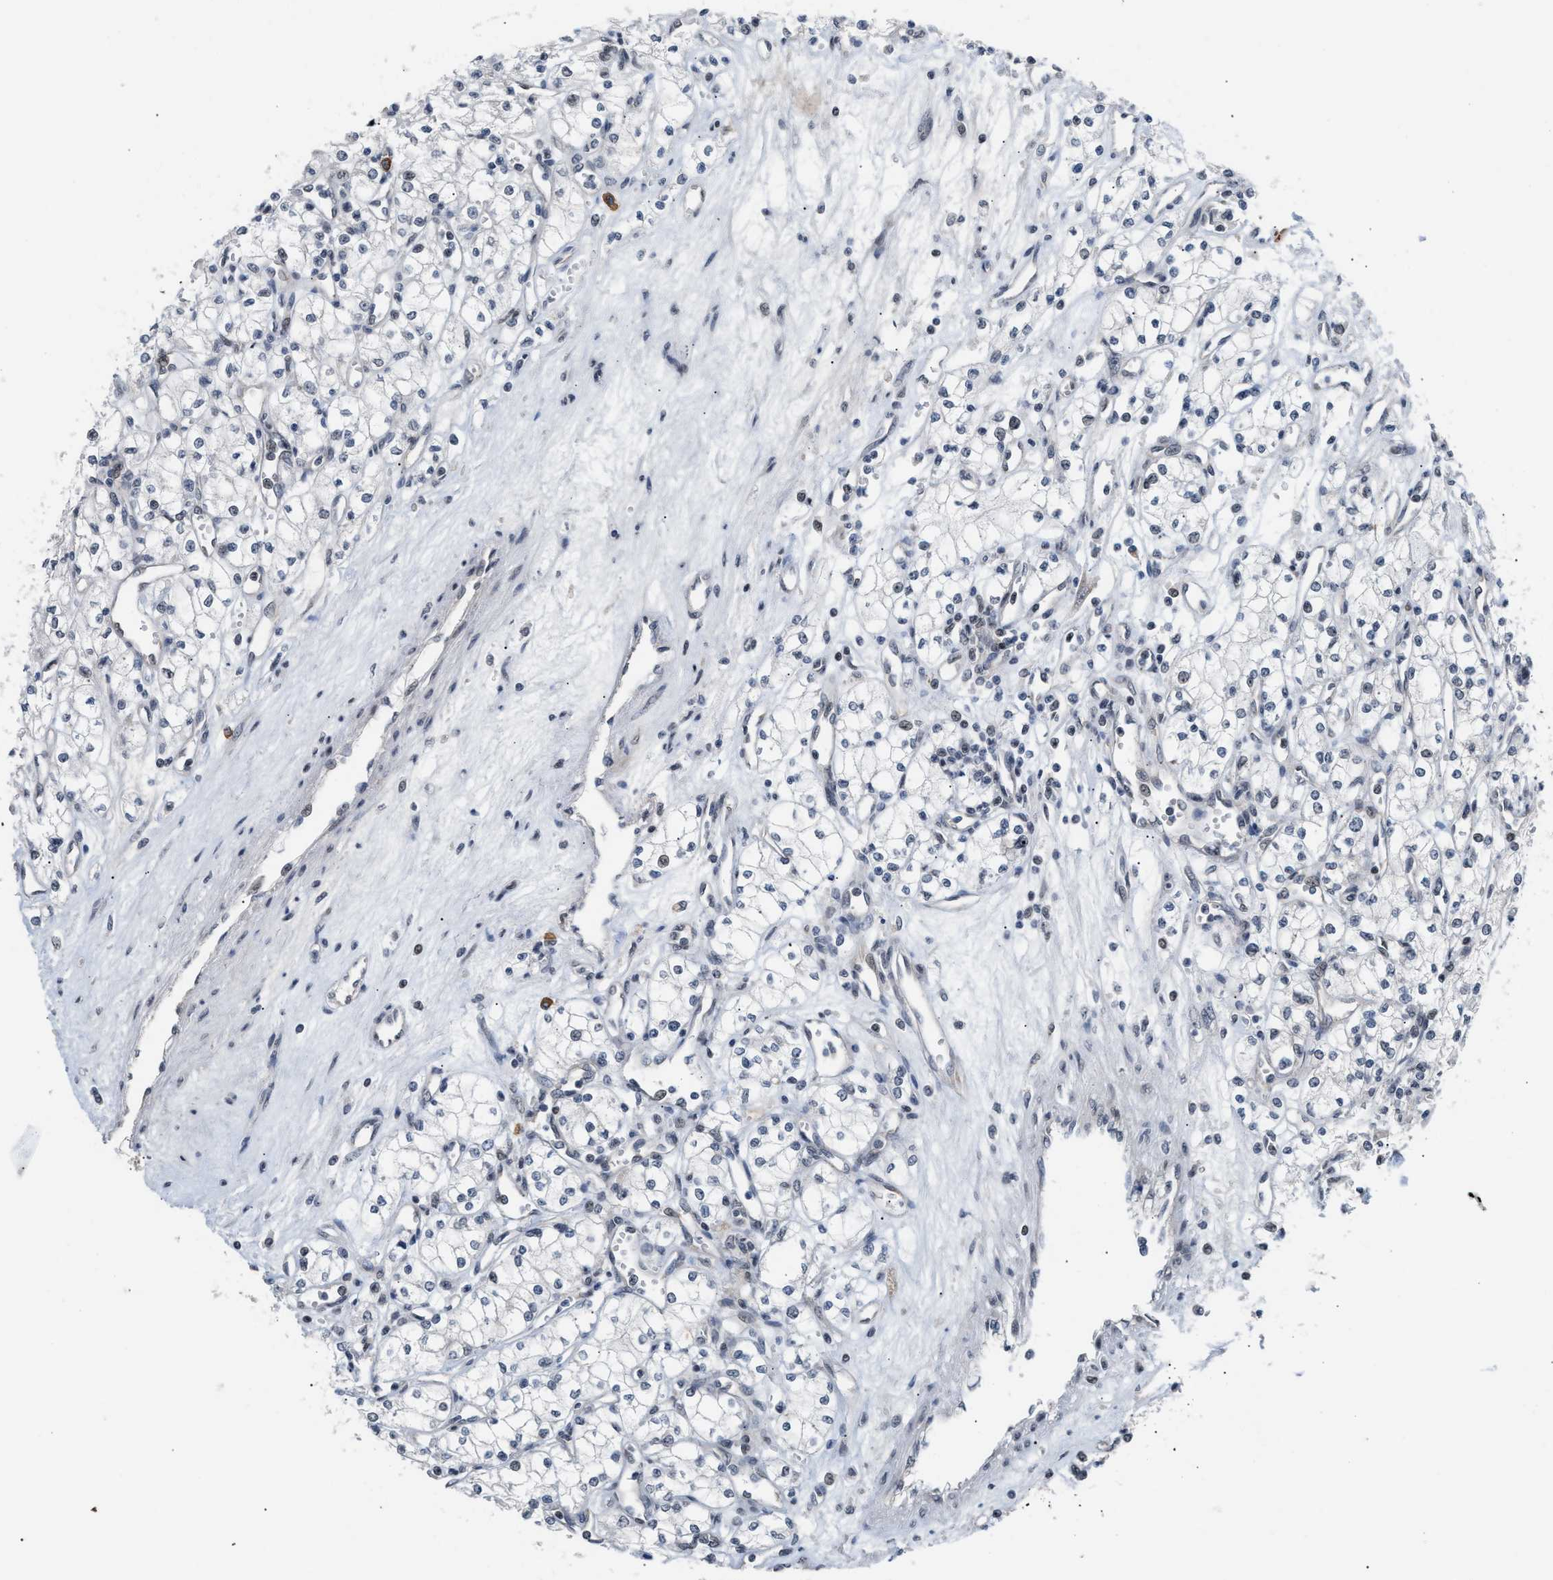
{"staining": {"intensity": "weak", "quantity": "<25%", "location": "nuclear"}, "tissue": "renal cancer", "cell_type": "Tumor cells", "image_type": "cancer", "snomed": [{"axis": "morphology", "description": "Adenocarcinoma, NOS"}, {"axis": "topography", "description": "Kidney"}], "caption": "Tumor cells are negative for protein expression in human renal cancer (adenocarcinoma).", "gene": "TXNRD3", "patient": {"sex": "male", "age": 59}}